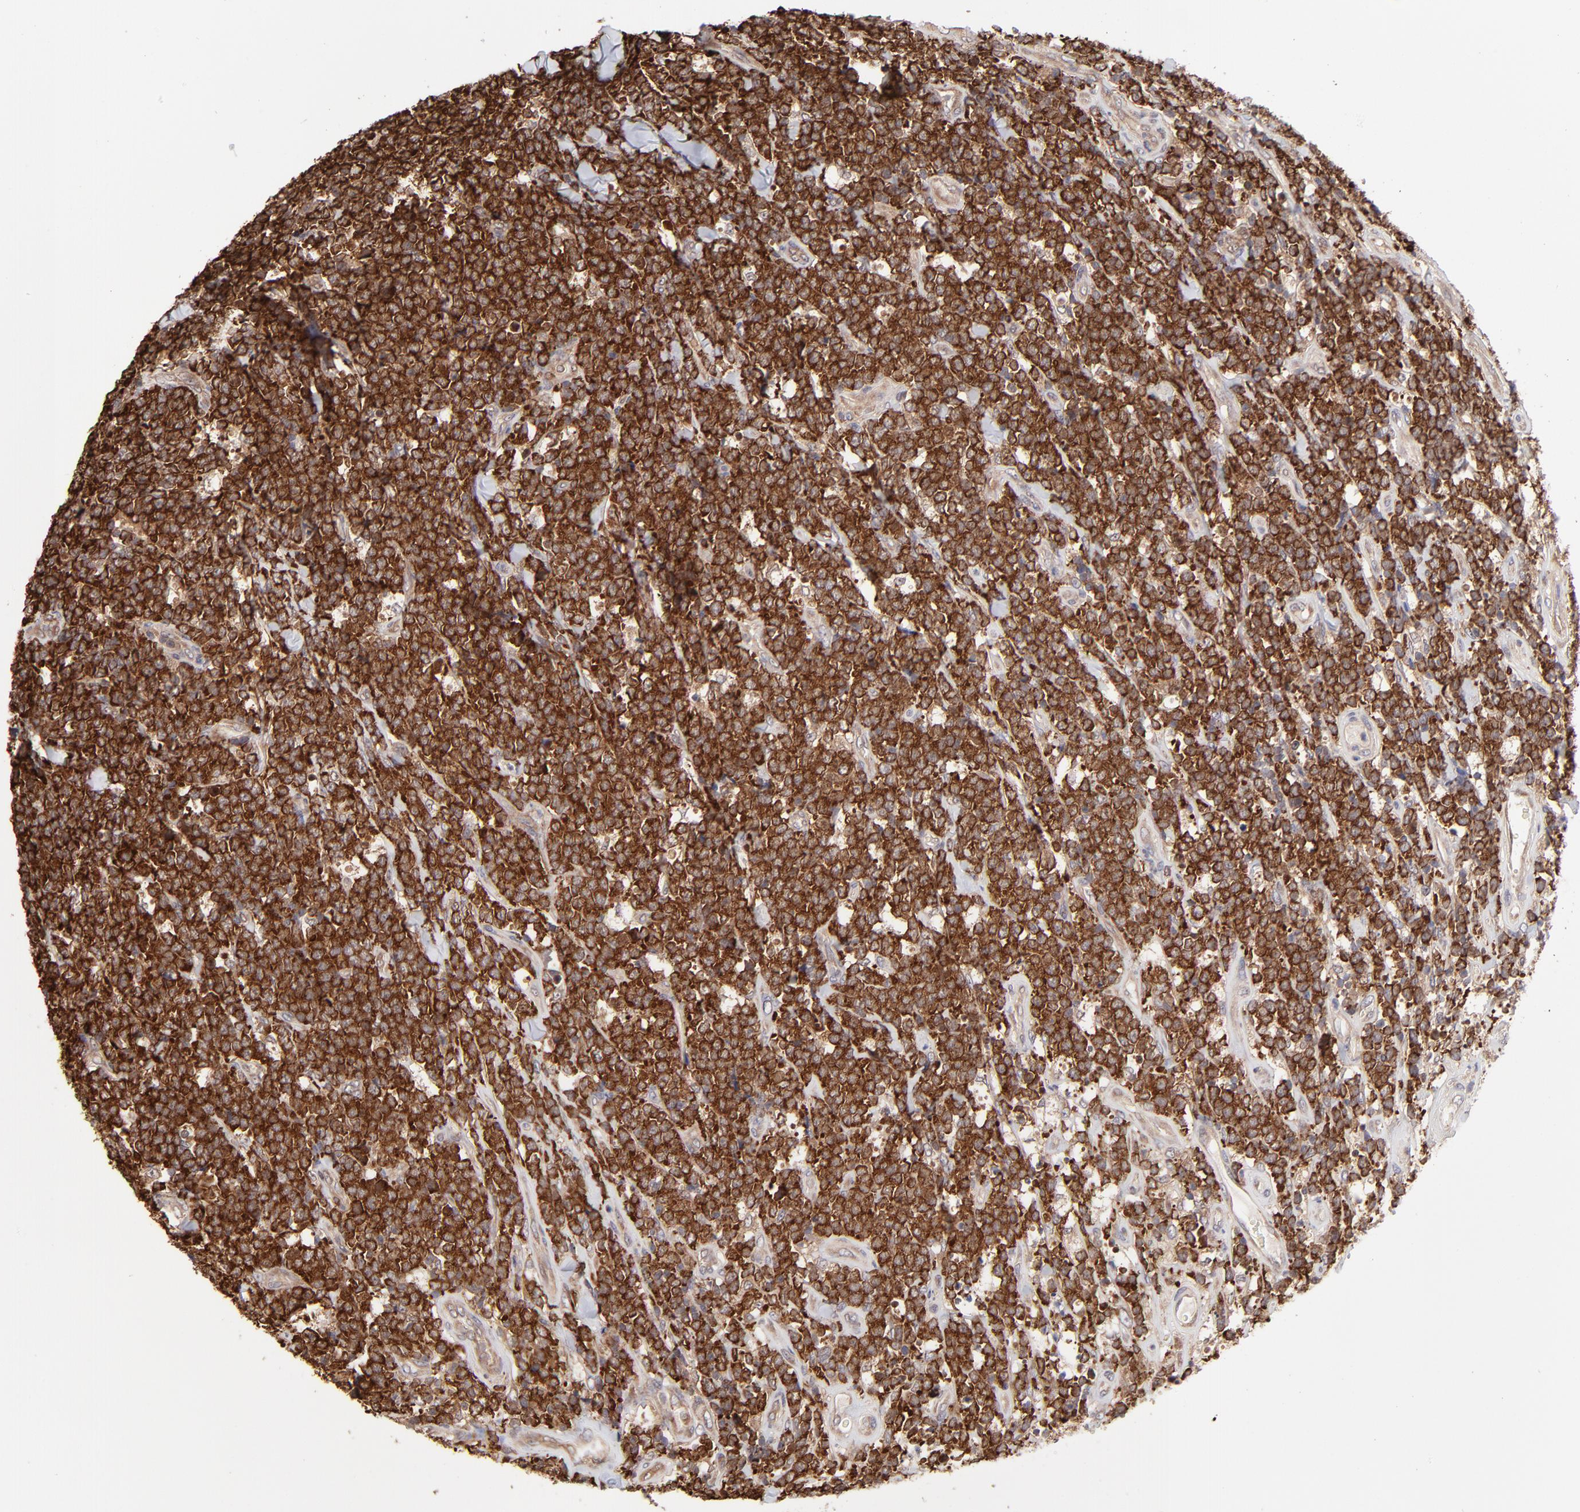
{"staining": {"intensity": "strong", "quantity": ">75%", "location": "cytoplasmic/membranous"}, "tissue": "lymphoma", "cell_type": "Tumor cells", "image_type": "cancer", "snomed": [{"axis": "morphology", "description": "Malignant lymphoma, non-Hodgkin's type, High grade"}, {"axis": "topography", "description": "Small intestine"}, {"axis": "topography", "description": "Colon"}], "caption": "About >75% of tumor cells in human lymphoma reveal strong cytoplasmic/membranous protein expression as visualized by brown immunohistochemical staining.", "gene": "GART", "patient": {"sex": "male", "age": 8}}